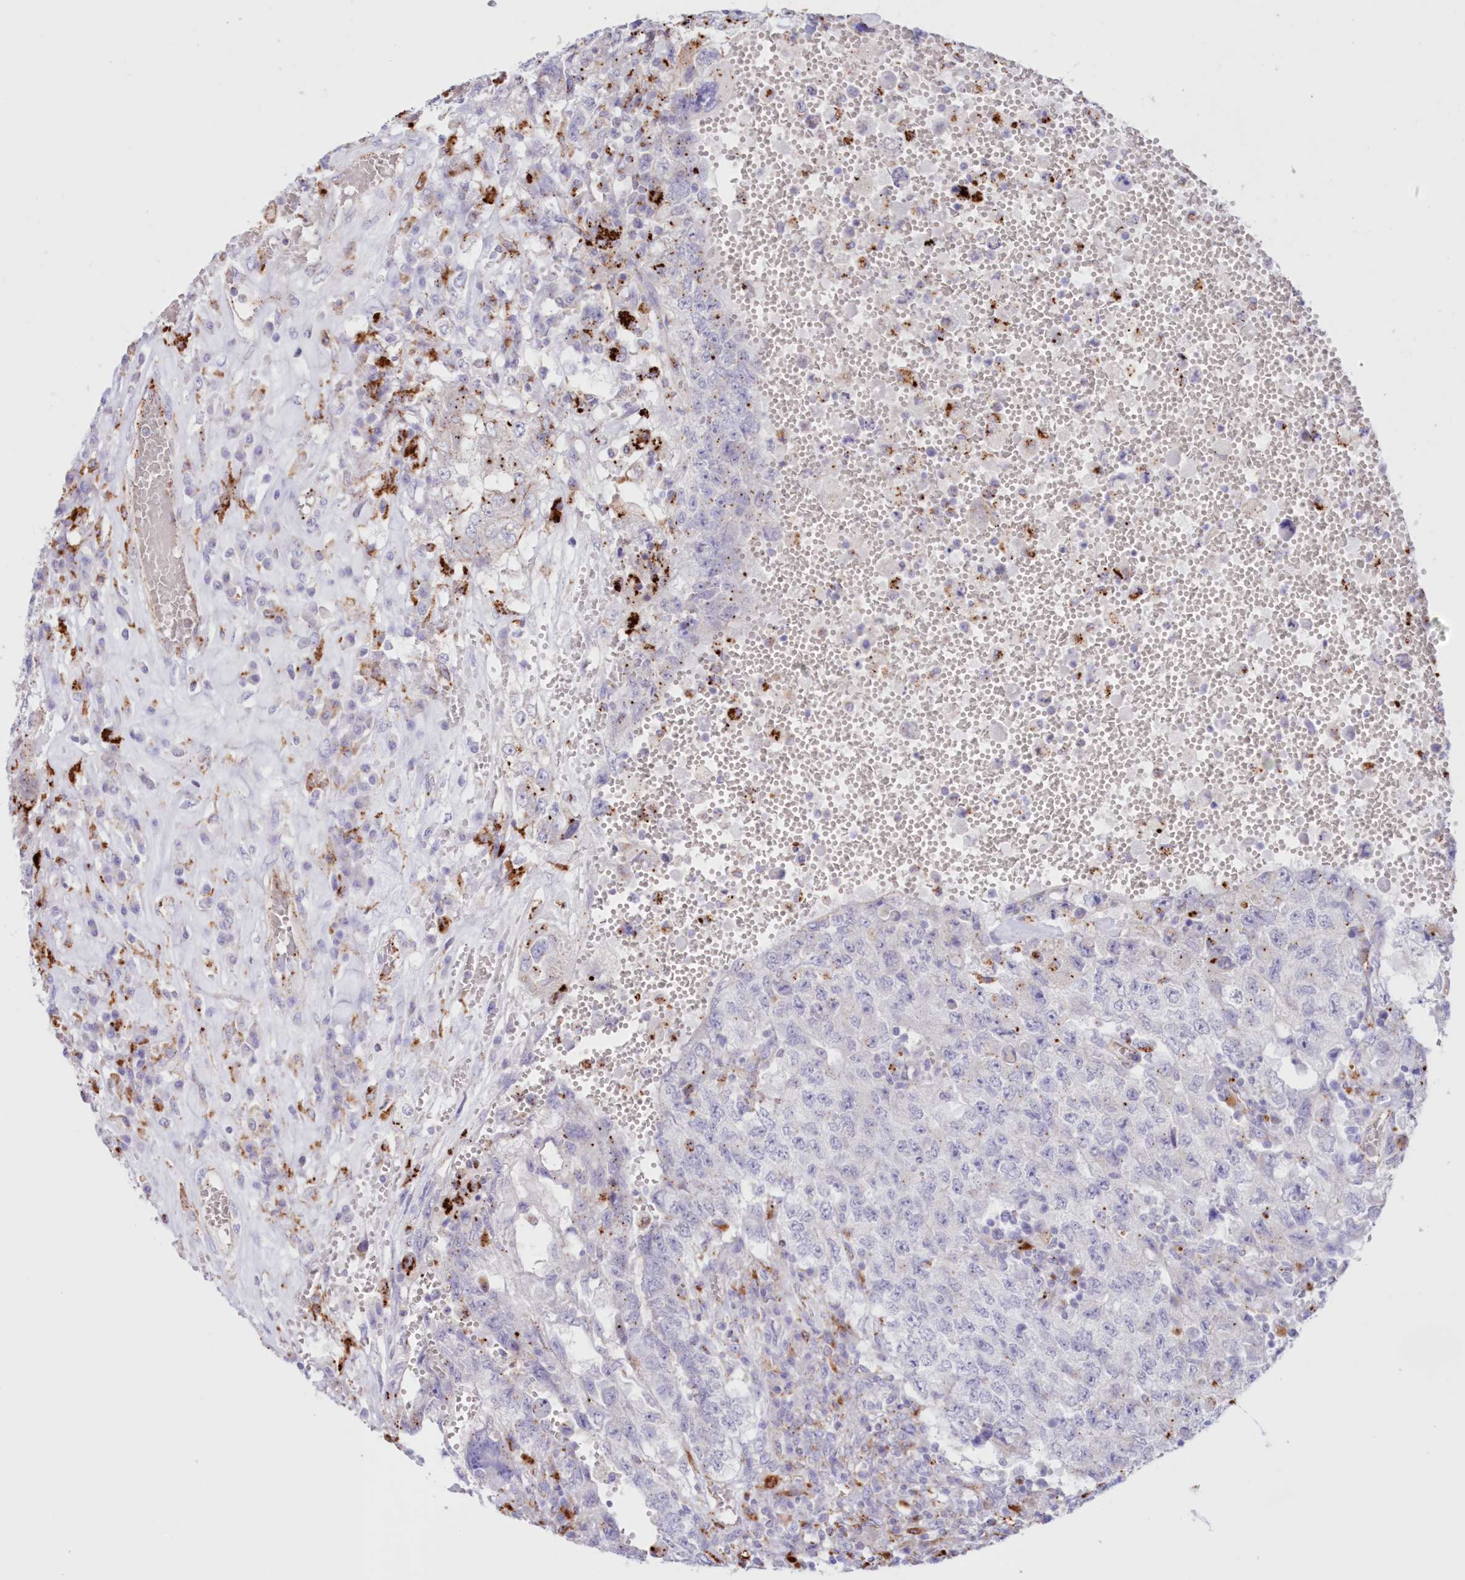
{"staining": {"intensity": "moderate", "quantity": "<25%", "location": "cytoplasmic/membranous"}, "tissue": "testis cancer", "cell_type": "Tumor cells", "image_type": "cancer", "snomed": [{"axis": "morphology", "description": "Carcinoma, Embryonal, NOS"}, {"axis": "topography", "description": "Testis"}], "caption": "Moderate cytoplasmic/membranous staining is present in approximately <25% of tumor cells in testis cancer.", "gene": "TPP1", "patient": {"sex": "male", "age": 26}}